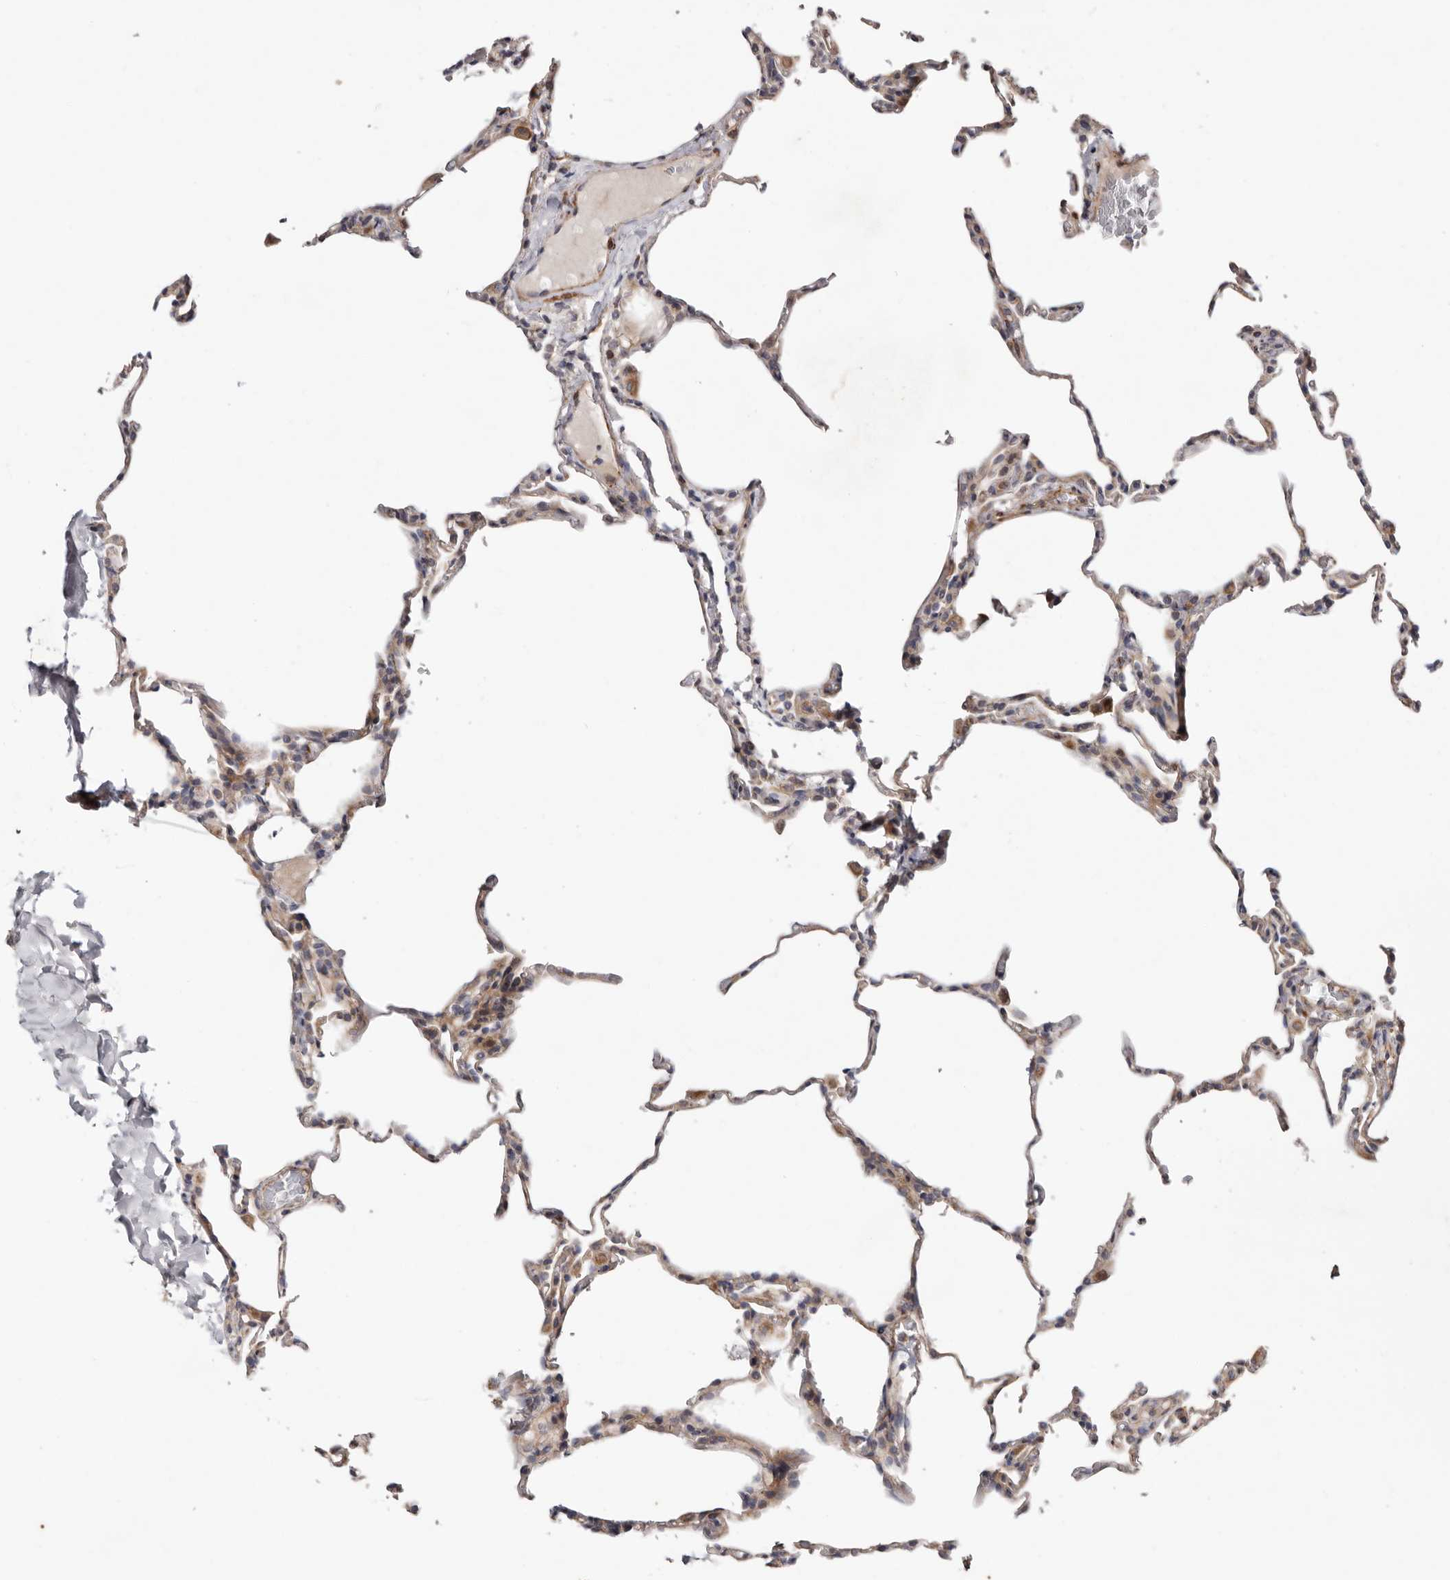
{"staining": {"intensity": "negative", "quantity": "none", "location": "none"}, "tissue": "lung", "cell_type": "Alveolar cells", "image_type": "normal", "snomed": [{"axis": "morphology", "description": "Normal tissue, NOS"}, {"axis": "topography", "description": "Lung"}], "caption": "Immunohistochemistry image of unremarkable lung stained for a protein (brown), which shows no positivity in alveolar cells. (DAB immunohistochemistry with hematoxylin counter stain).", "gene": "PROKR1", "patient": {"sex": "male", "age": 20}}